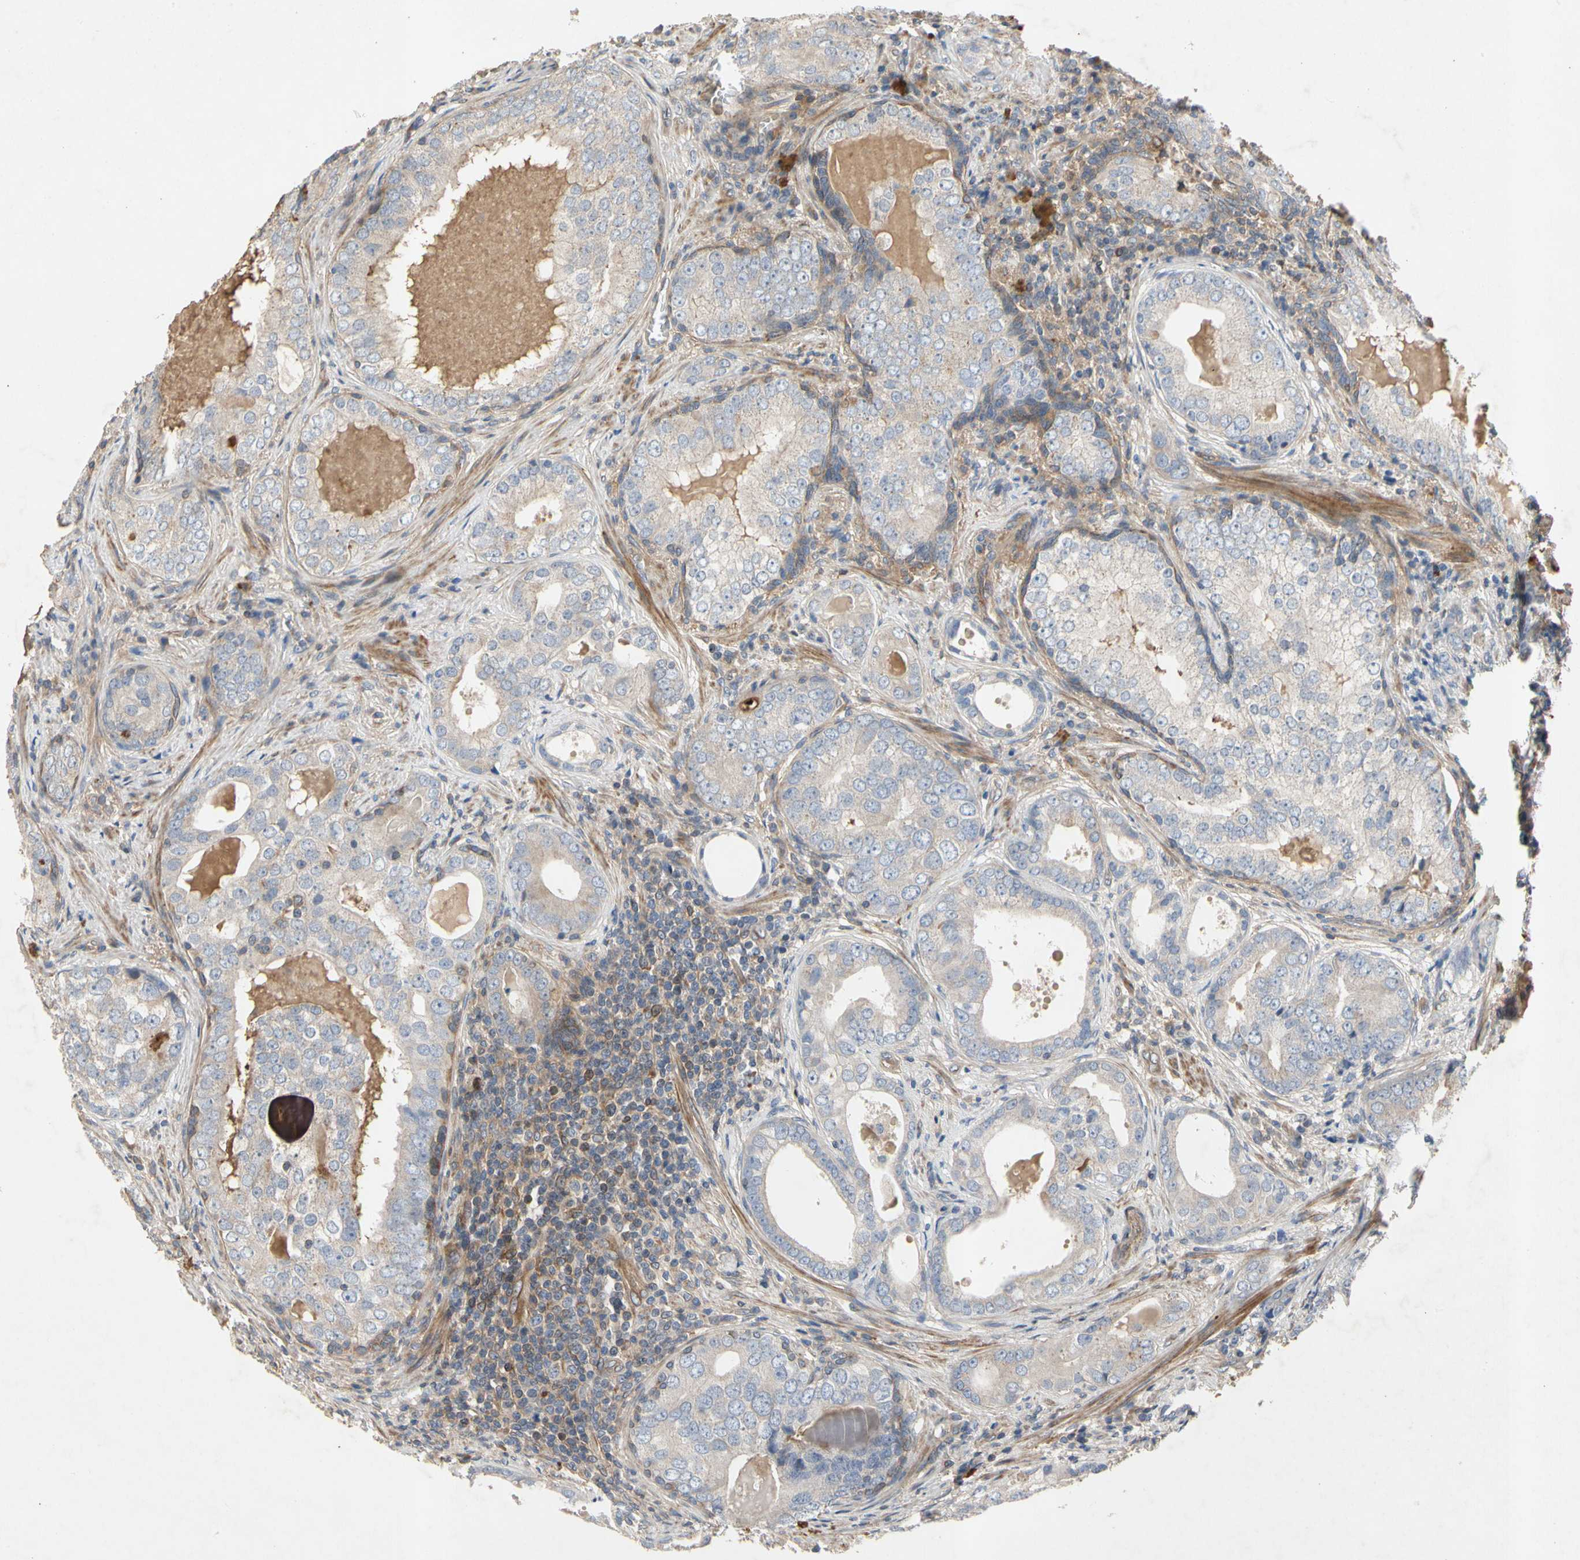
{"staining": {"intensity": "negative", "quantity": "none", "location": "none"}, "tissue": "prostate cancer", "cell_type": "Tumor cells", "image_type": "cancer", "snomed": [{"axis": "morphology", "description": "Adenocarcinoma, High grade"}, {"axis": "topography", "description": "Prostate"}], "caption": "The photomicrograph demonstrates no significant expression in tumor cells of high-grade adenocarcinoma (prostate).", "gene": "CRTAC1", "patient": {"sex": "male", "age": 66}}